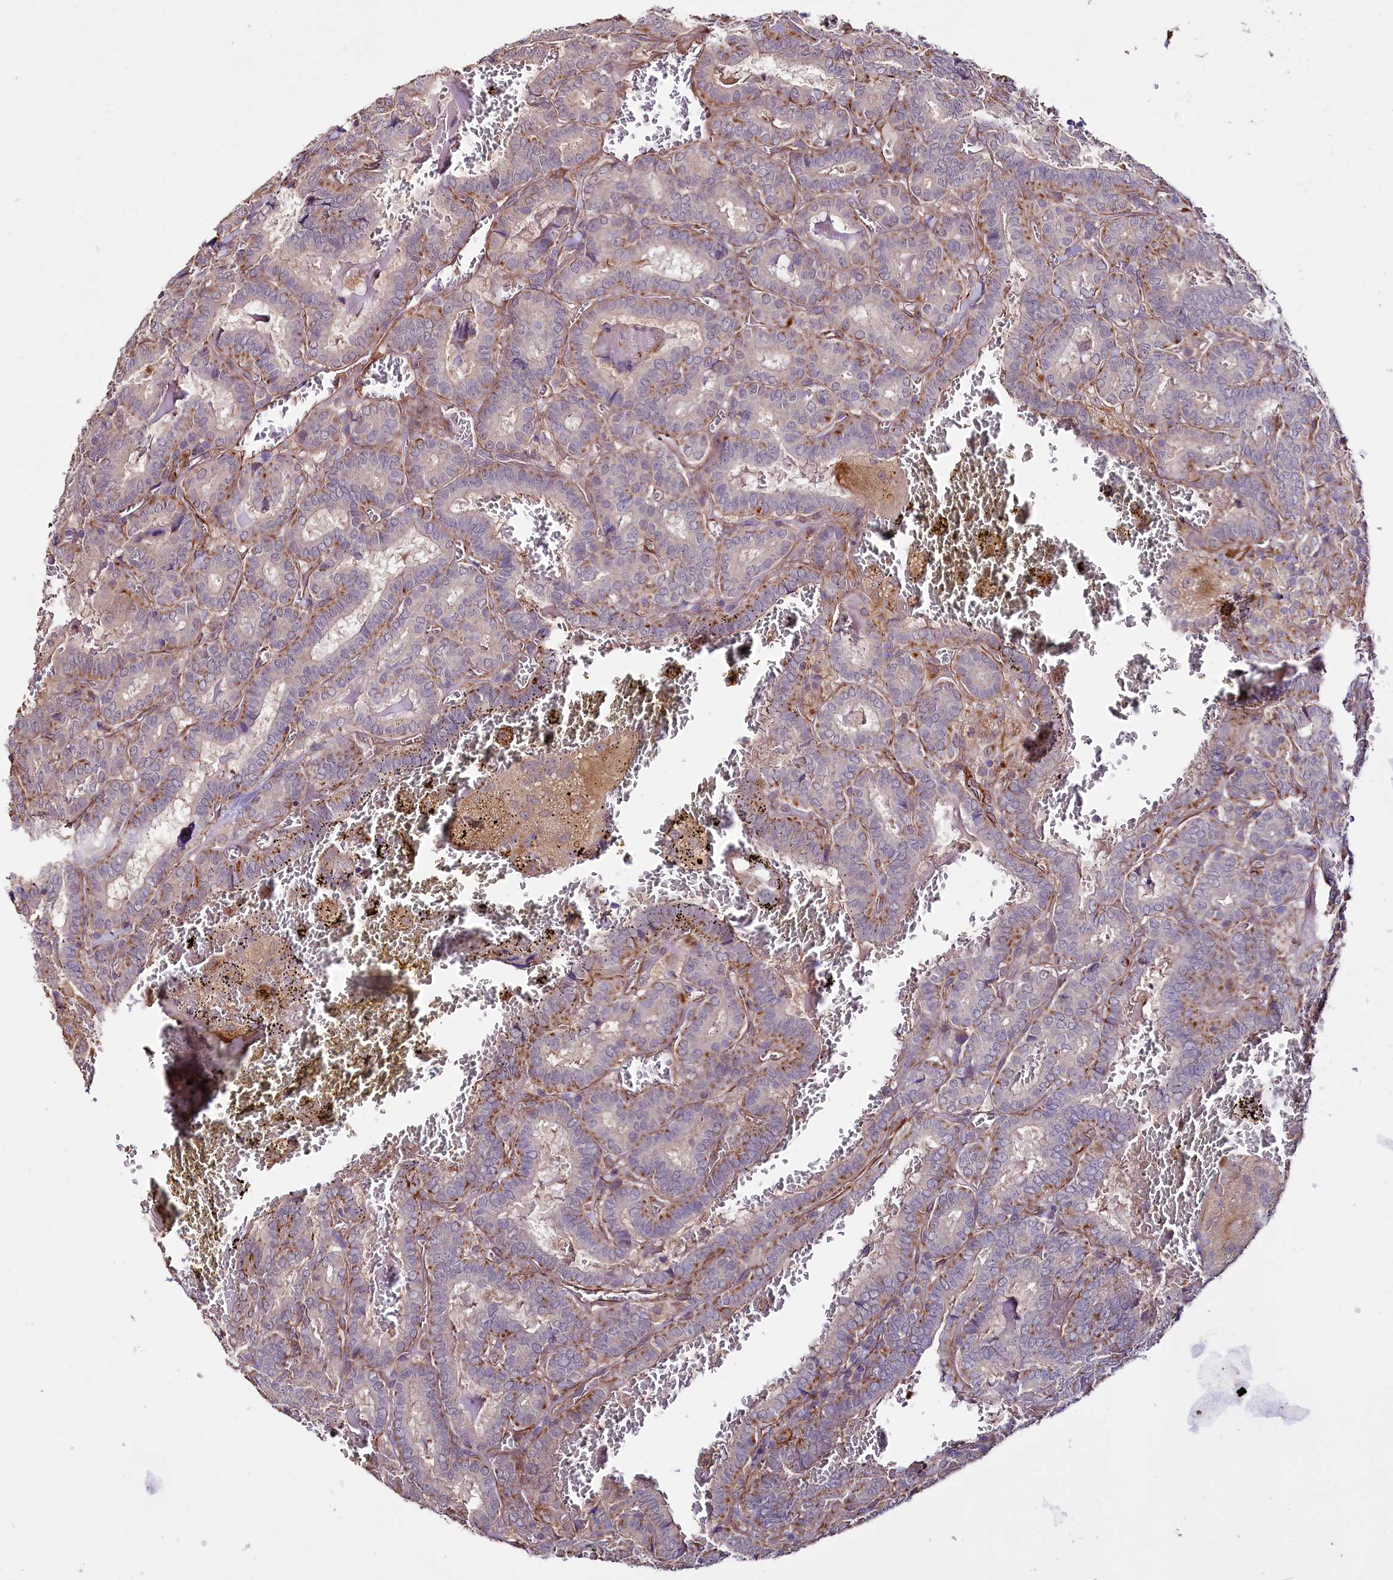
{"staining": {"intensity": "negative", "quantity": "none", "location": "none"}, "tissue": "thyroid cancer", "cell_type": "Tumor cells", "image_type": "cancer", "snomed": [{"axis": "morphology", "description": "Papillary adenocarcinoma, NOS"}, {"axis": "topography", "description": "Thyroid gland"}], "caption": "Papillary adenocarcinoma (thyroid) was stained to show a protein in brown. There is no significant staining in tumor cells.", "gene": "TTC12", "patient": {"sex": "female", "age": 72}}